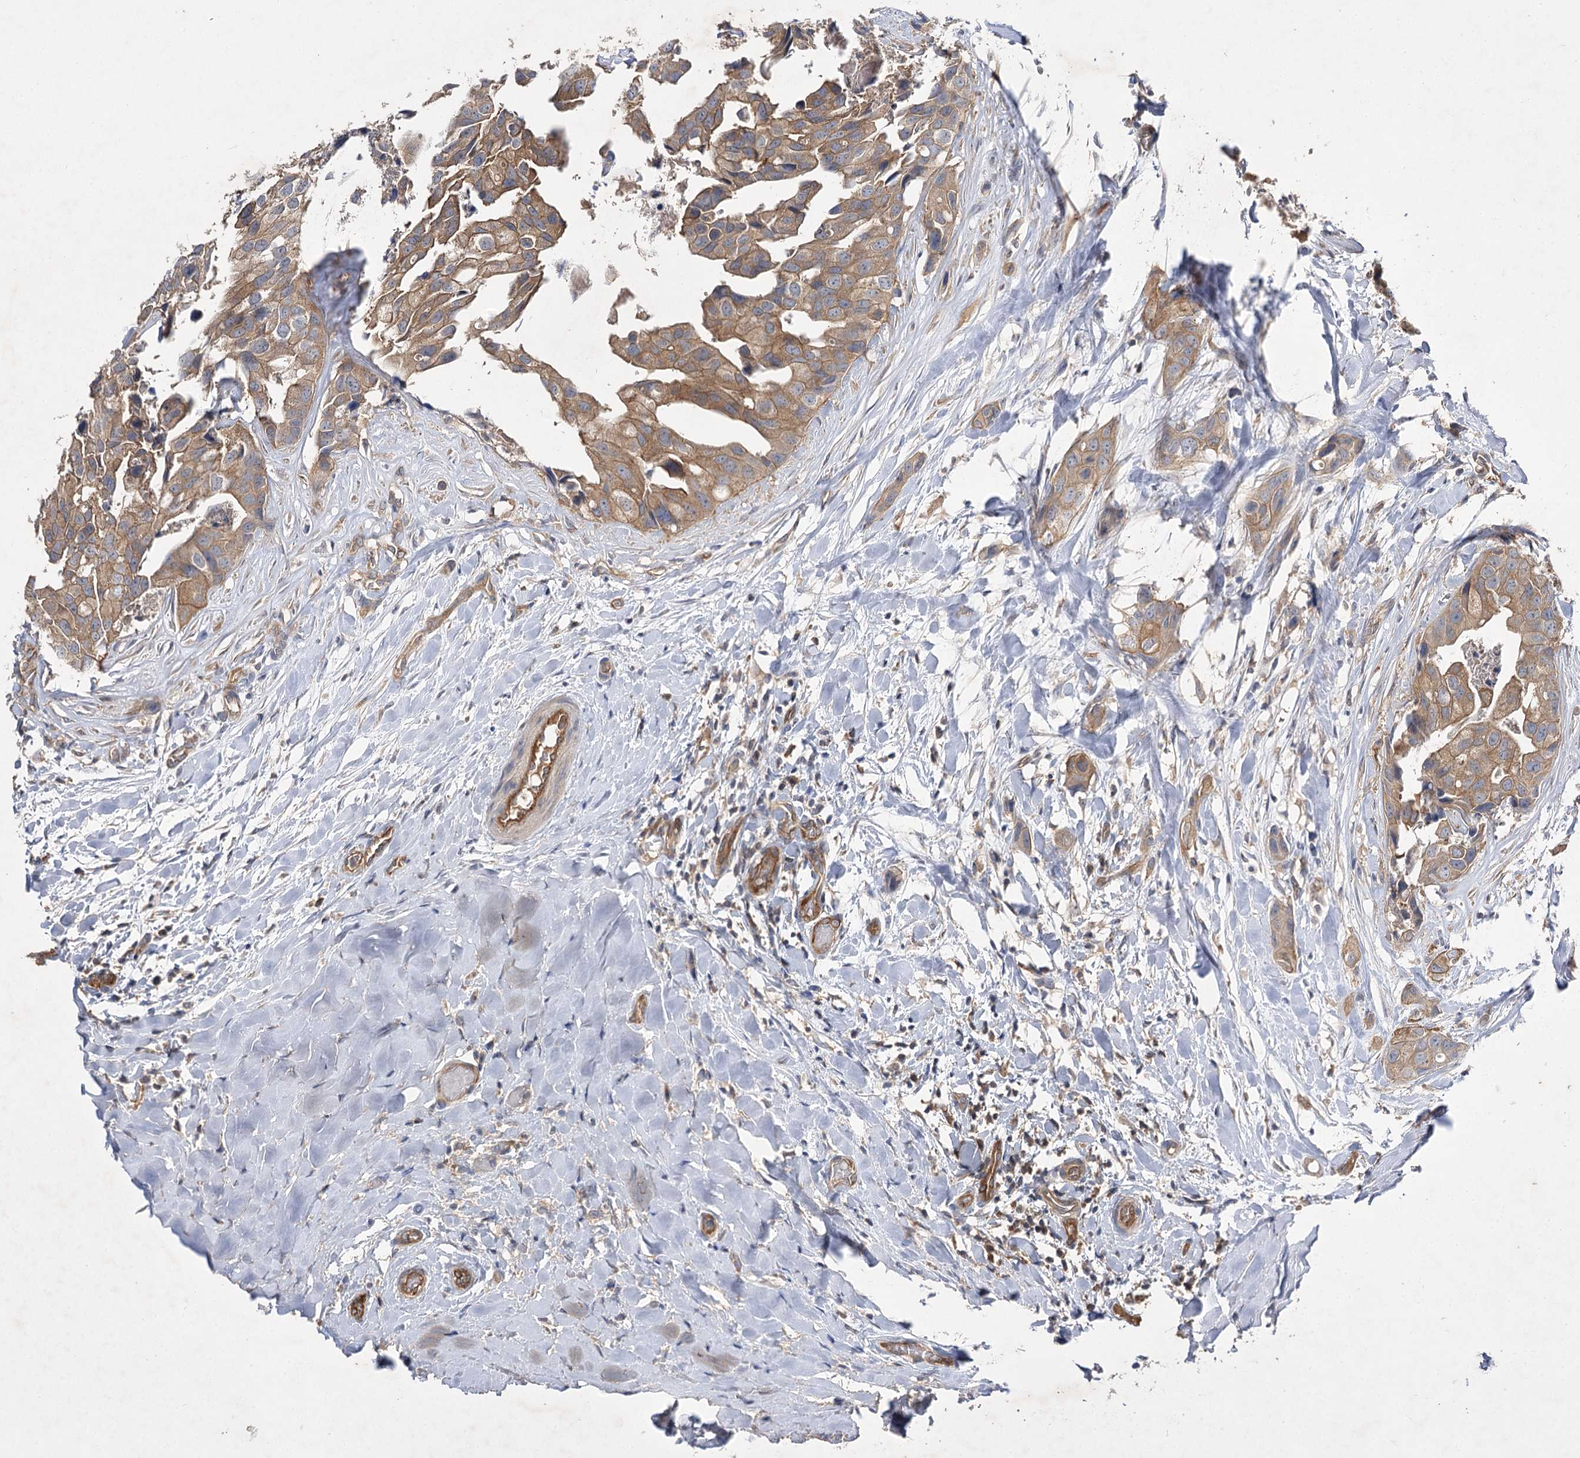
{"staining": {"intensity": "moderate", "quantity": ">75%", "location": "cytoplasmic/membranous"}, "tissue": "head and neck cancer", "cell_type": "Tumor cells", "image_type": "cancer", "snomed": [{"axis": "morphology", "description": "Adenocarcinoma, NOS"}, {"axis": "morphology", "description": "Adenocarcinoma, metastatic, NOS"}, {"axis": "topography", "description": "Head-Neck"}], "caption": "Immunohistochemistry (IHC) of human head and neck cancer (metastatic adenocarcinoma) displays medium levels of moderate cytoplasmic/membranous positivity in approximately >75% of tumor cells. (DAB IHC, brown staining for protein, blue staining for nuclei).", "gene": "BCR", "patient": {"sex": "male", "age": 75}}